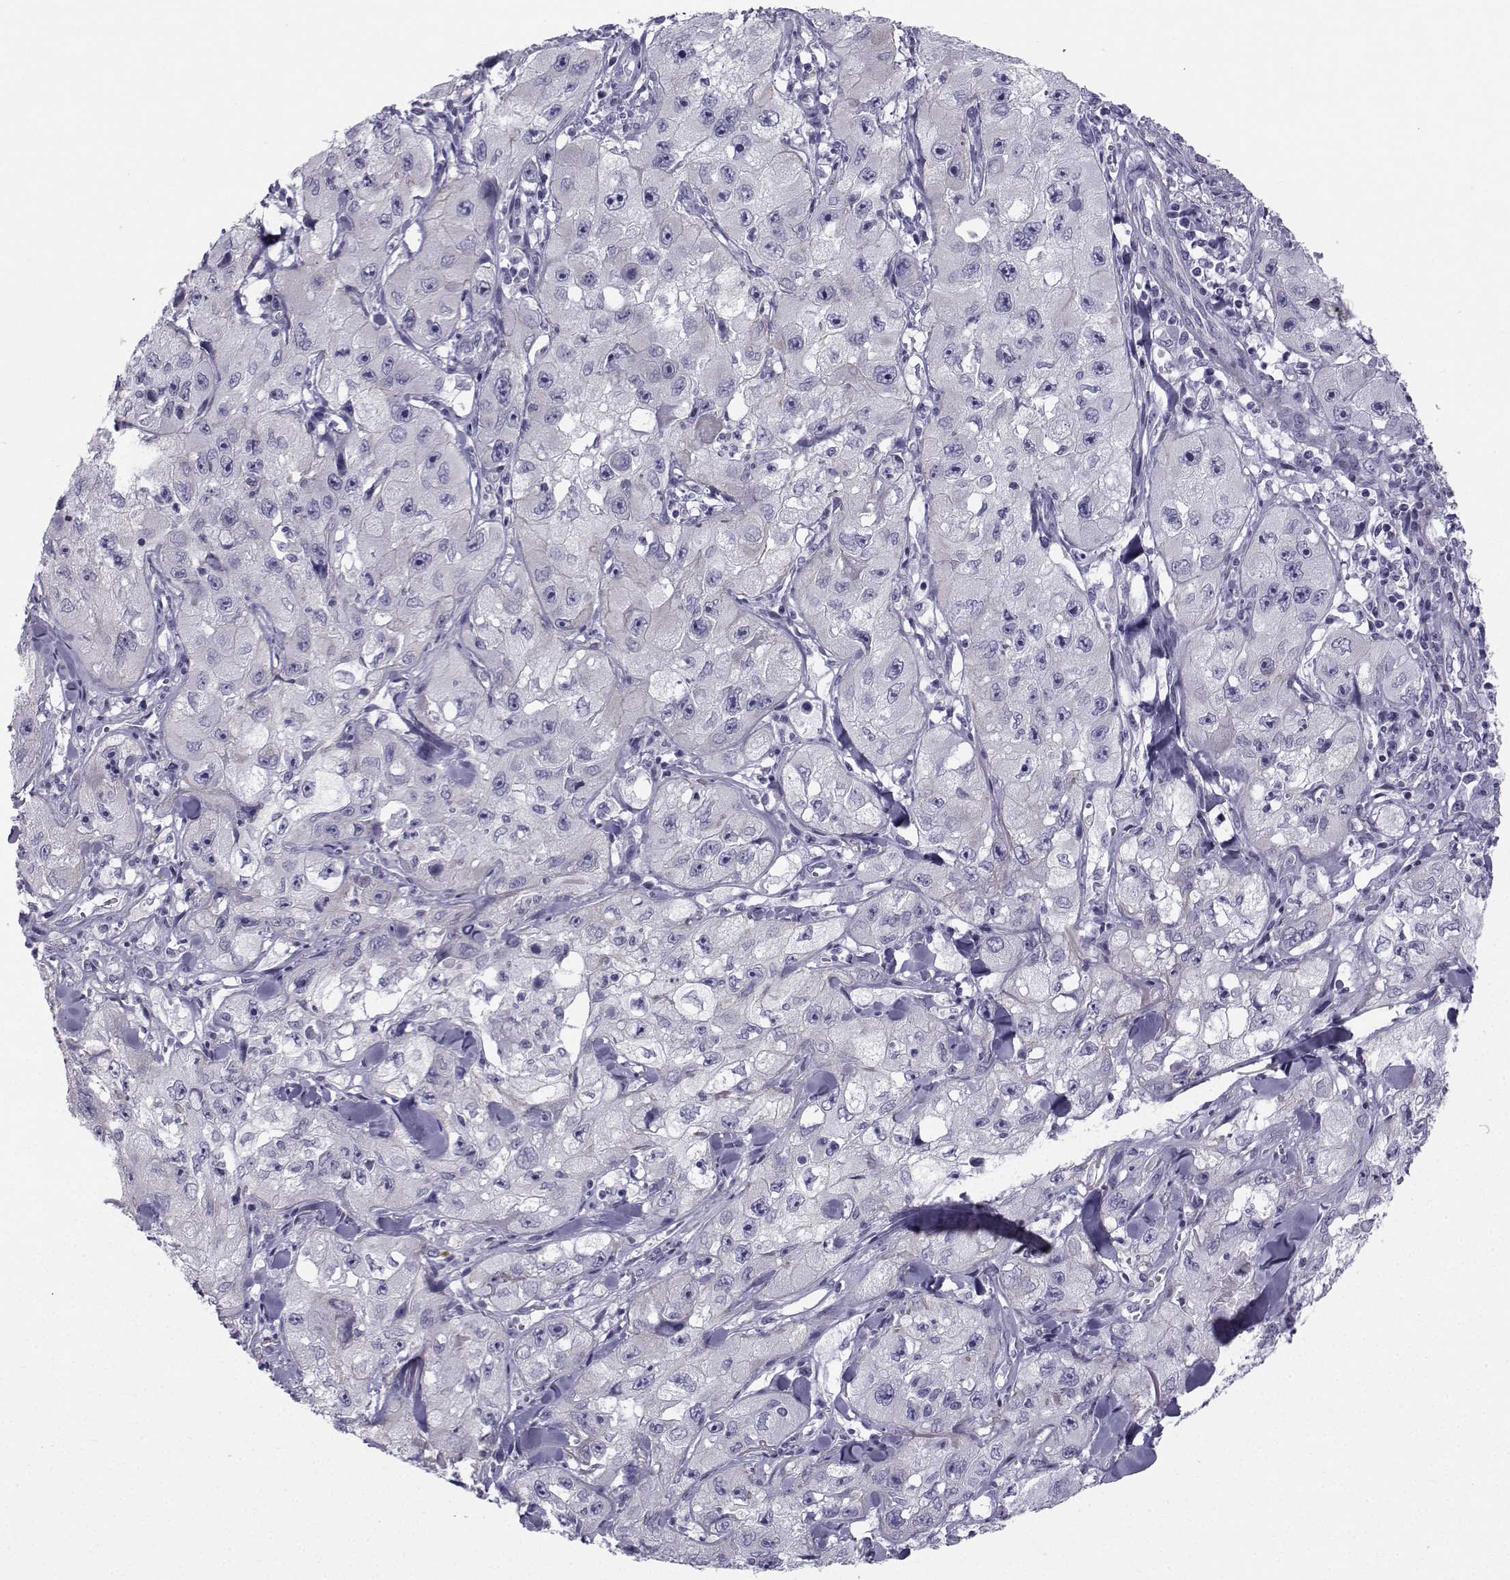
{"staining": {"intensity": "negative", "quantity": "none", "location": "none"}, "tissue": "skin cancer", "cell_type": "Tumor cells", "image_type": "cancer", "snomed": [{"axis": "morphology", "description": "Squamous cell carcinoma, NOS"}, {"axis": "topography", "description": "Skin"}, {"axis": "topography", "description": "Subcutis"}], "caption": "DAB (3,3'-diaminobenzidine) immunohistochemical staining of human skin cancer displays no significant staining in tumor cells.", "gene": "SPANXD", "patient": {"sex": "male", "age": 73}}